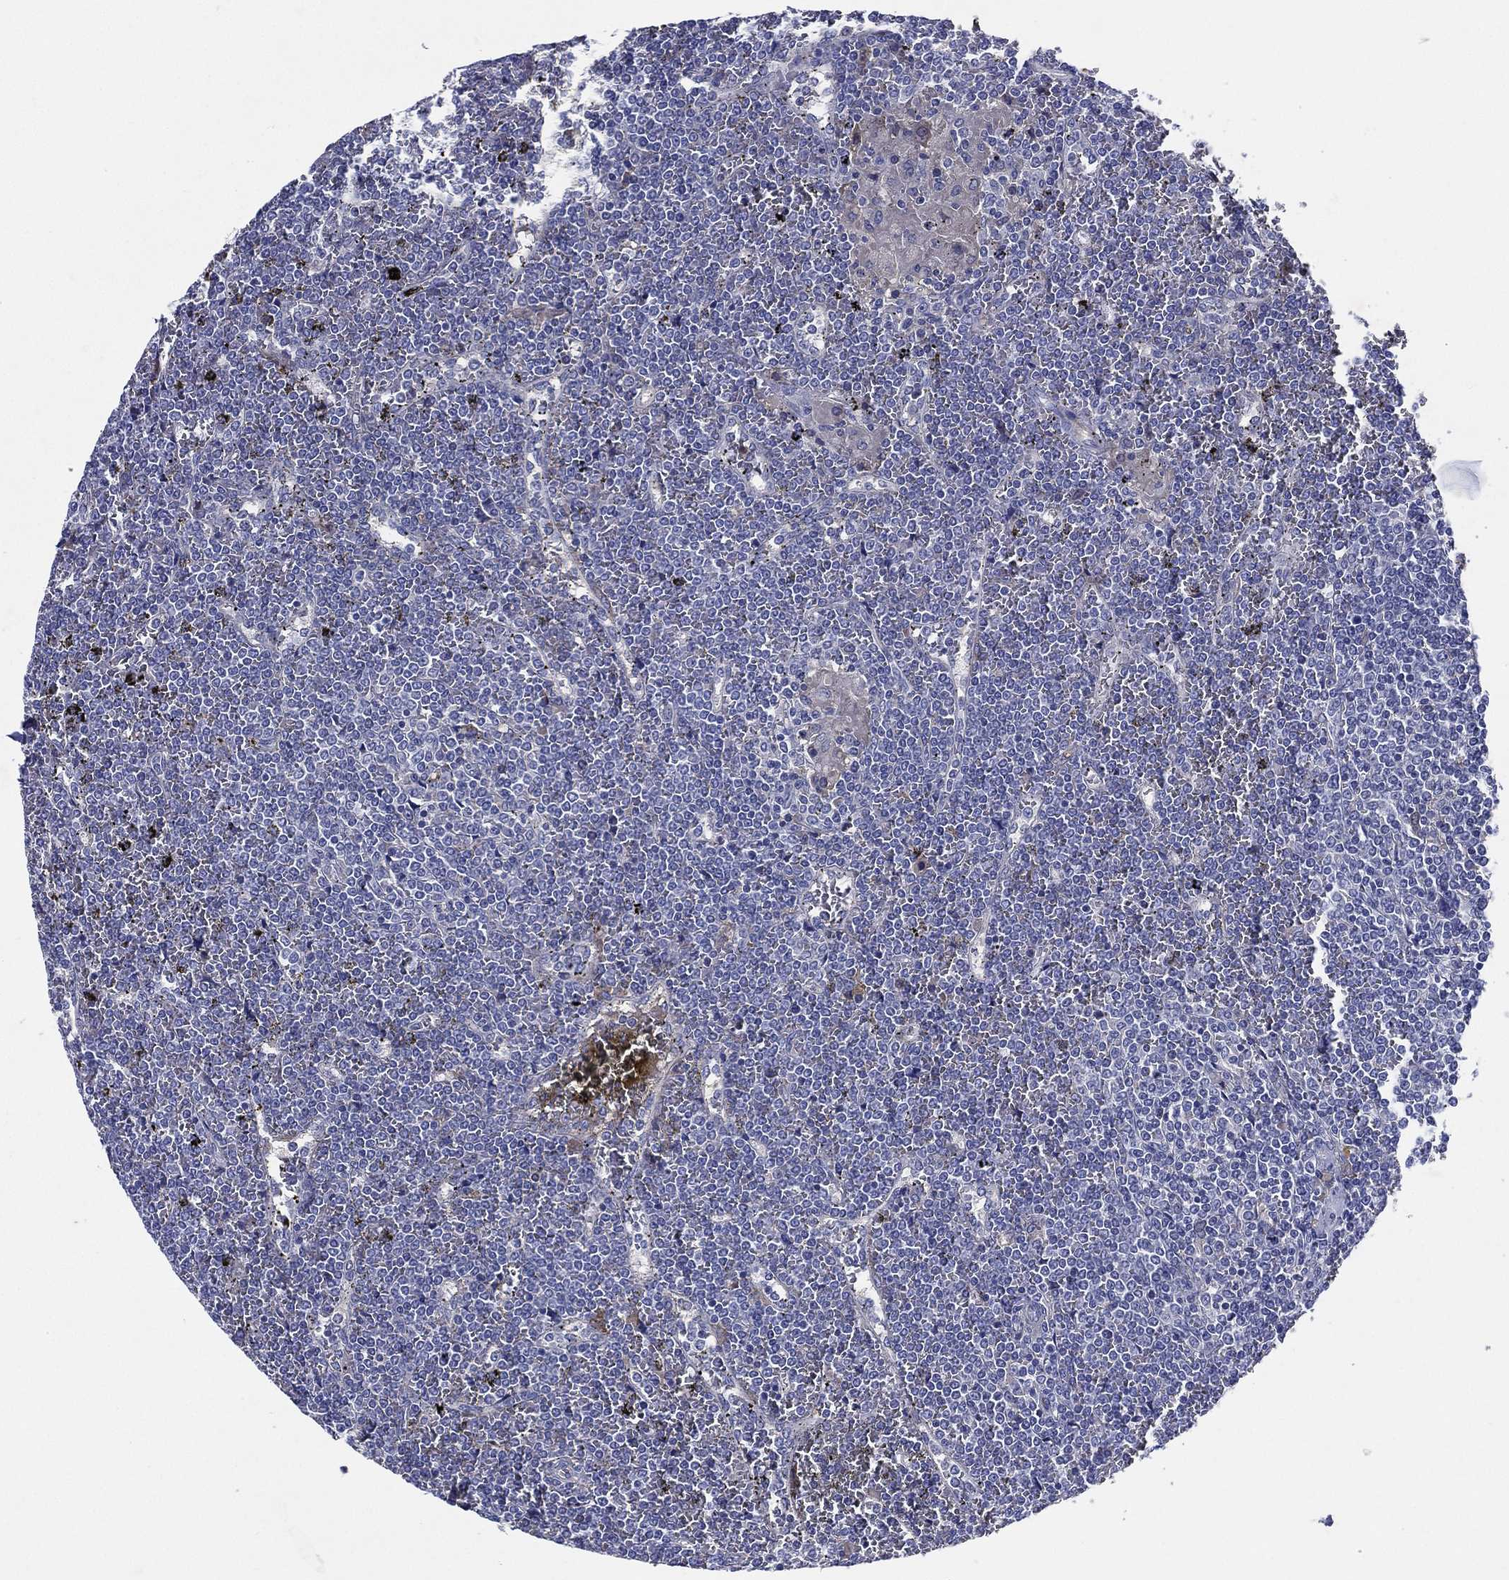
{"staining": {"intensity": "negative", "quantity": "none", "location": "none"}, "tissue": "lymphoma", "cell_type": "Tumor cells", "image_type": "cancer", "snomed": [{"axis": "morphology", "description": "Malignant lymphoma, non-Hodgkin's type, Low grade"}, {"axis": "topography", "description": "Spleen"}], "caption": "The photomicrograph reveals no significant positivity in tumor cells of lymphoma. The staining is performed using DAB (3,3'-diaminobenzidine) brown chromogen with nuclei counter-stained in using hematoxylin.", "gene": "TMPRSS11D", "patient": {"sex": "female", "age": 19}}